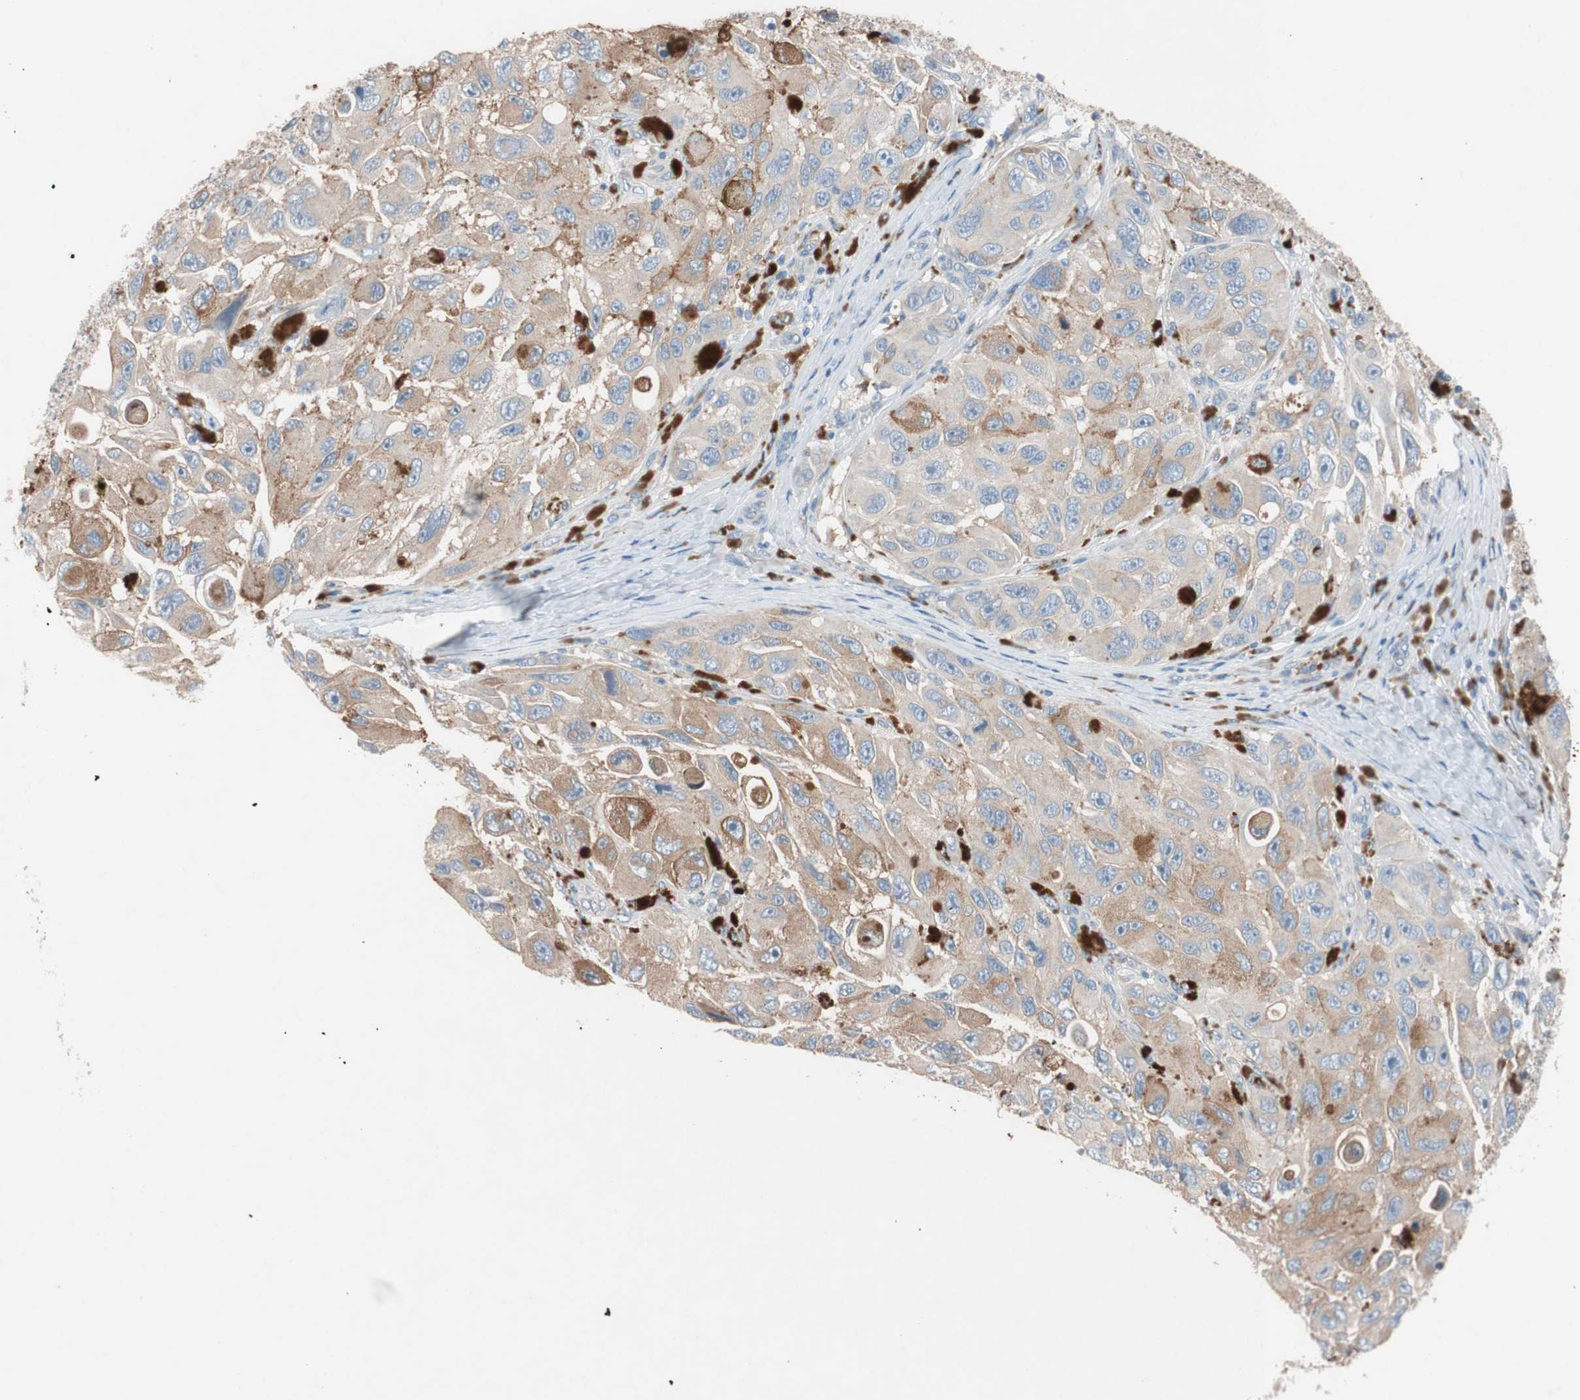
{"staining": {"intensity": "moderate", "quantity": ">75%", "location": "cytoplasmic/membranous"}, "tissue": "melanoma", "cell_type": "Tumor cells", "image_type": "cancer", "snomed": [{"axis": "morphology", "description": "Malignant melanoma, NOS"}, {"axis": "topography", "description": "Skin"}], "caption": "Moderate cytoplasmic/membranous expression for a protein is appreciated in about >75% of tumor cells of melanoma using immunohistochemistry (IHC).", "gene": "CLEC4D", "patient": {"sex": "female", "age": 73}}